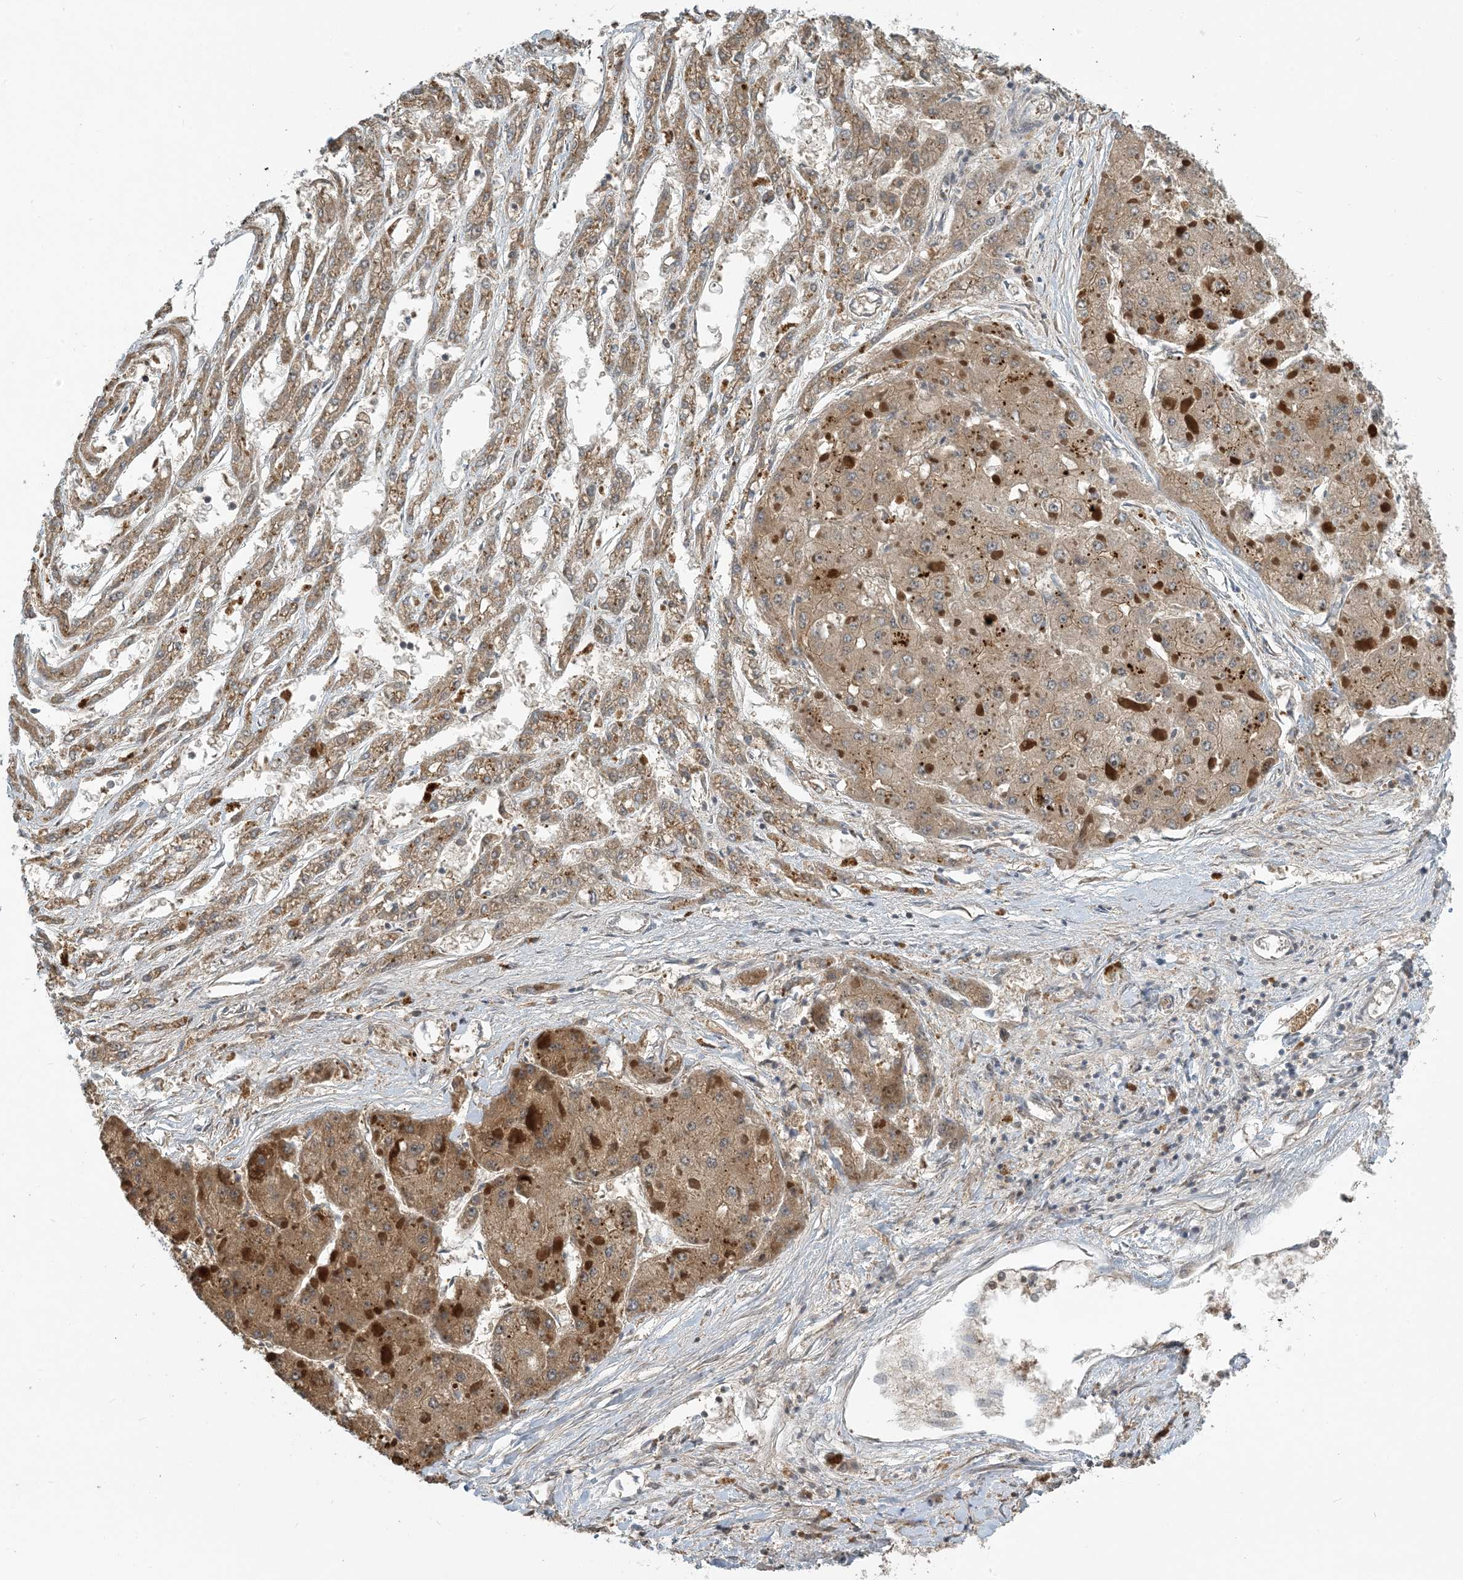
{"staining": {"intensity": "moderate", "quantity": ">75%", "location": "cytoplasmic/membranous"}, "tissue": "liver cancer", "cell_type": "Tumor cells", "image_type": "cancer", "snomed": [{"axis": "morphology", "description": "Carcinoma, Hepatocellular, NOS"}, {"axis": "topography", "description": "Liver"}], "caption": "This image shows immunohistochemistry (IHC) staining of human hepatocellular carcinoma (liver), with medium moderate cytoplasmic/membranous expression in approximately >75% of tumor cells.", "gene": "ZBTB3", "patient": {"sex": "female", "age": 73}}